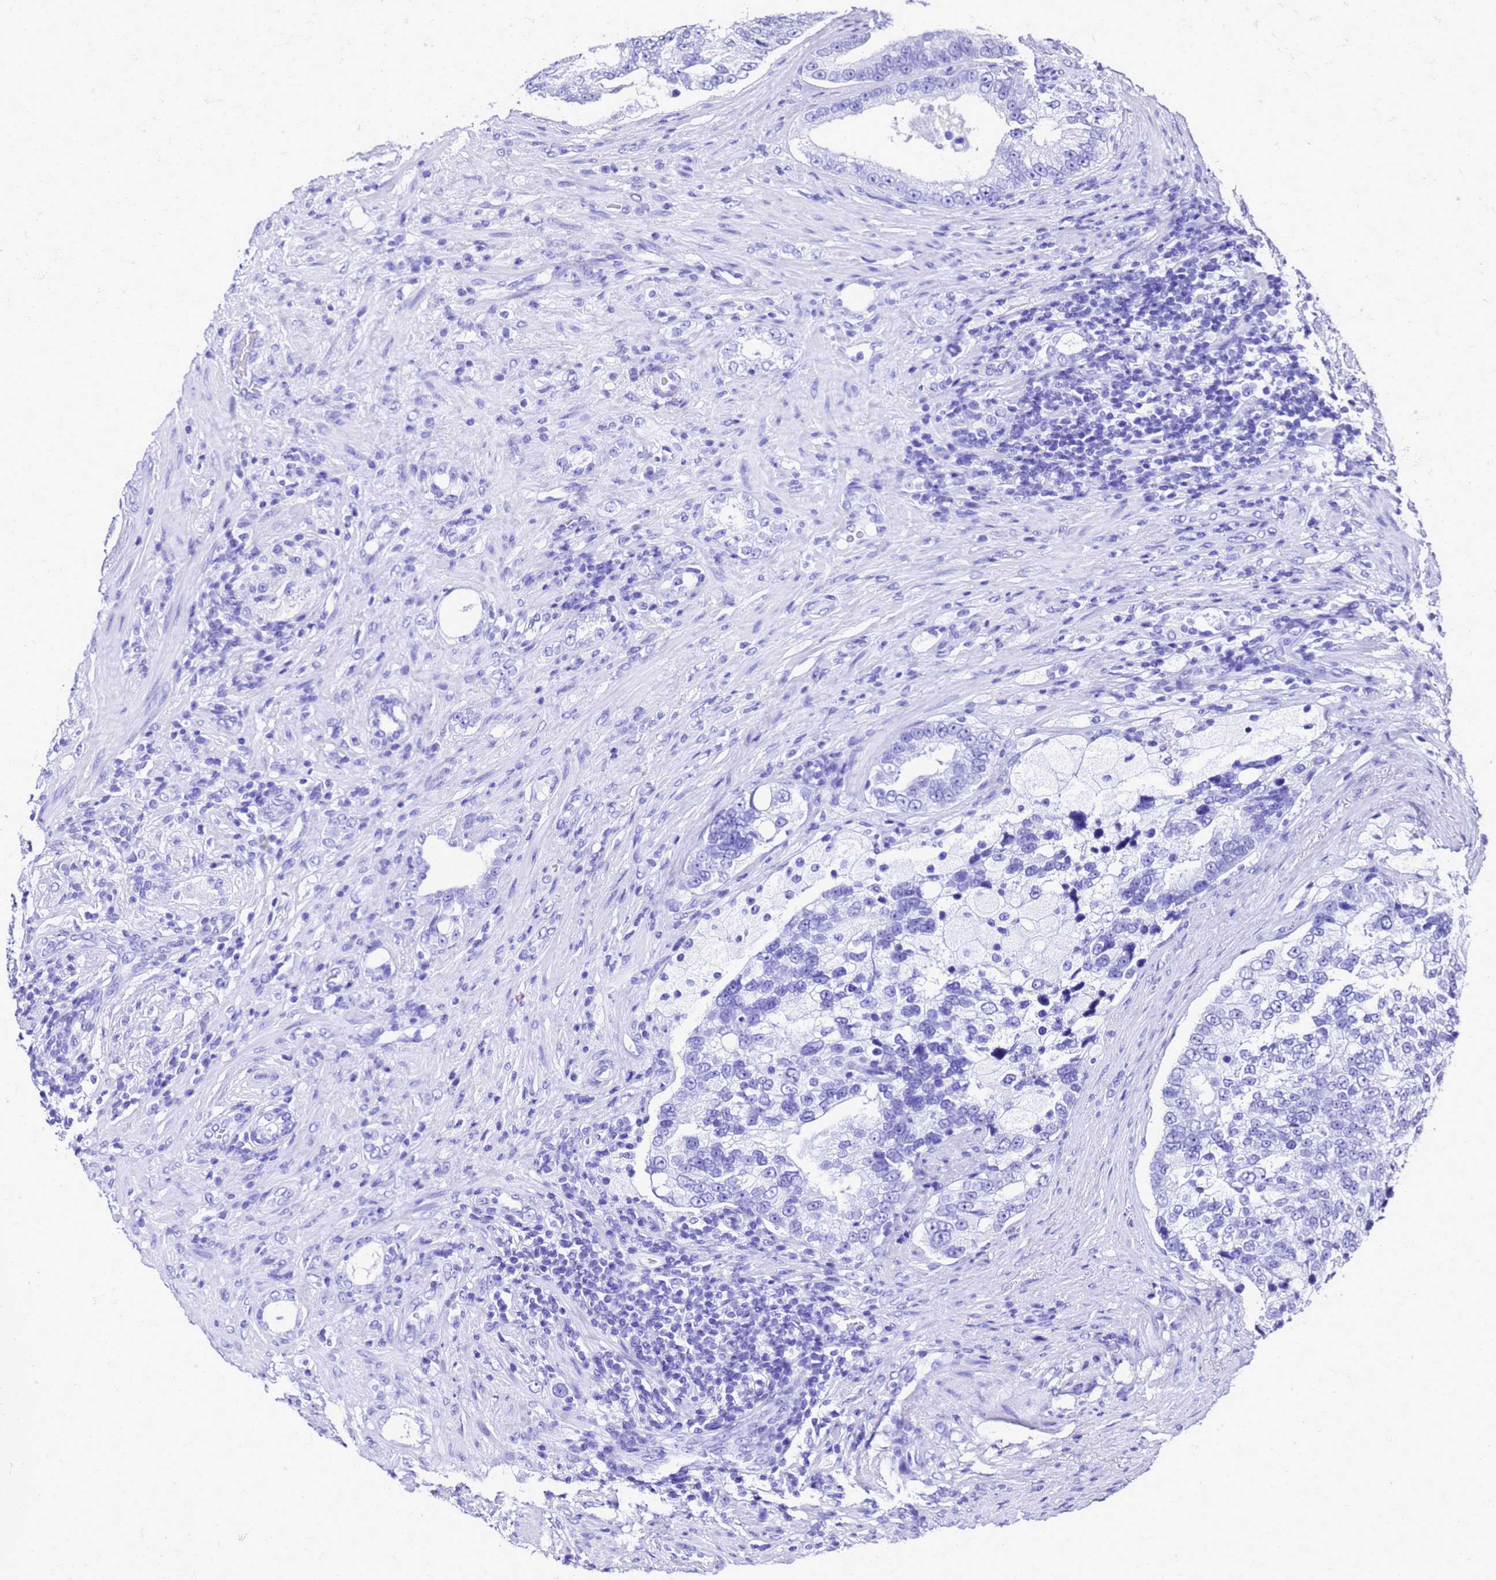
{"staining": {"intensity": "negative", "quantity": "none", "location": "none"}, "tissue": "prostate cancer", "cell_type": "Tumor cells", "image_type": "cancer", "snomed": [{"axis": "morphology", "description": "Adenocarcinoma, High grade"}, {"axis": "topography", "description": "Prostate"}], "caption": "Adenocarcinoma (high-grade) (prostate) was stained to show a protein in brown. There is no significant expression in tumor cells.", "gene": "SMIM21", "patient": {"sex": "male", "age": 70}}